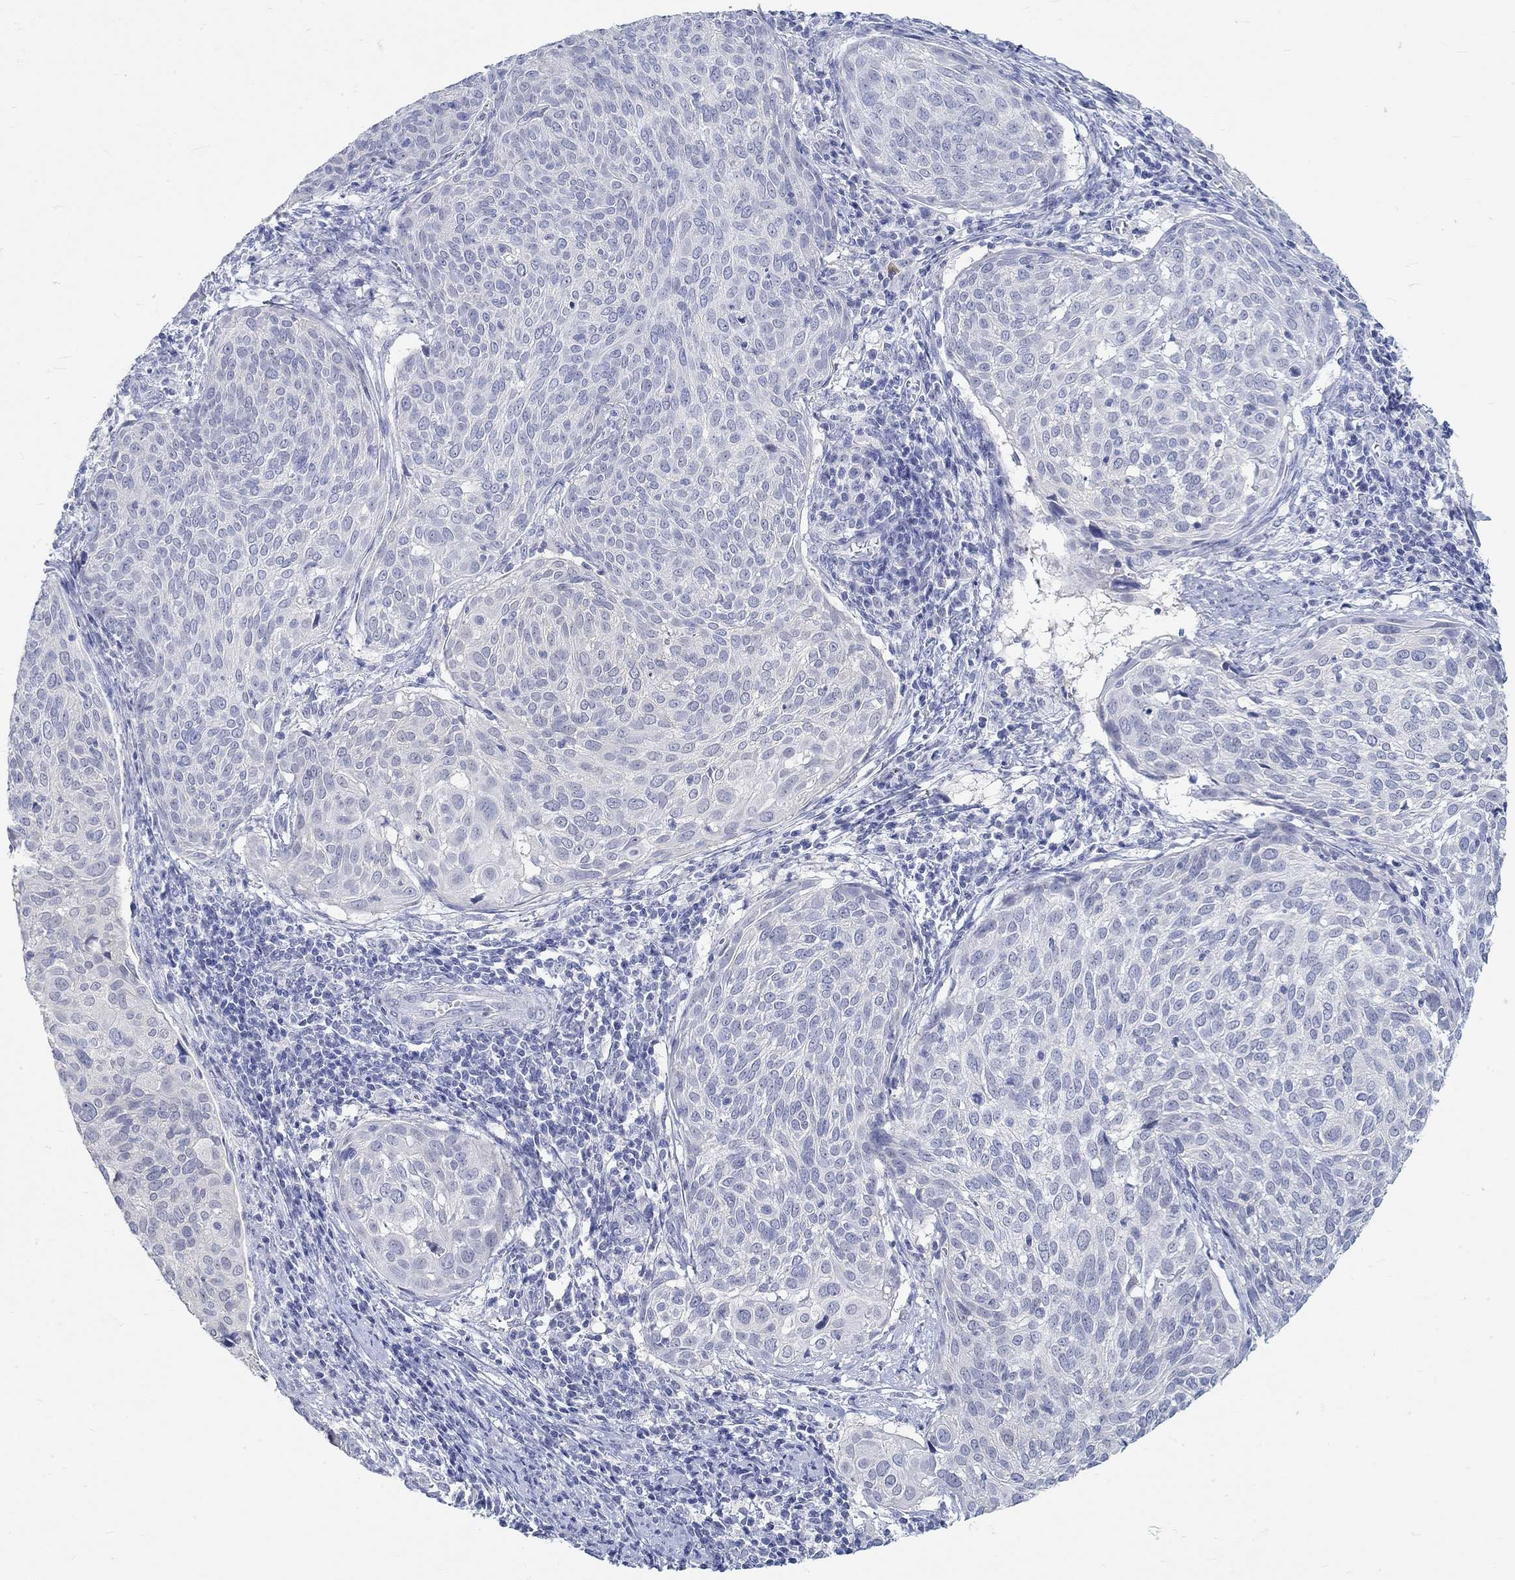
{"staining": {"intensity": "negative", "quantity": "none", "location": "none"}, "tissue": "cervical cancer", "cell_type": "Tumor cells", "image_type": "cancer", "snomed": [{"axis": "morphology", "description": "Squamous cell carcinoma, NOS"}, {"axis": "topography", "description": "Cervix"}], "caption": "Tumor cells are negative for brown protein staining in squamous cell carcinoma (cervical).", "gene": "GRIA3", "patient": {"sex": "female", "age": 39}}